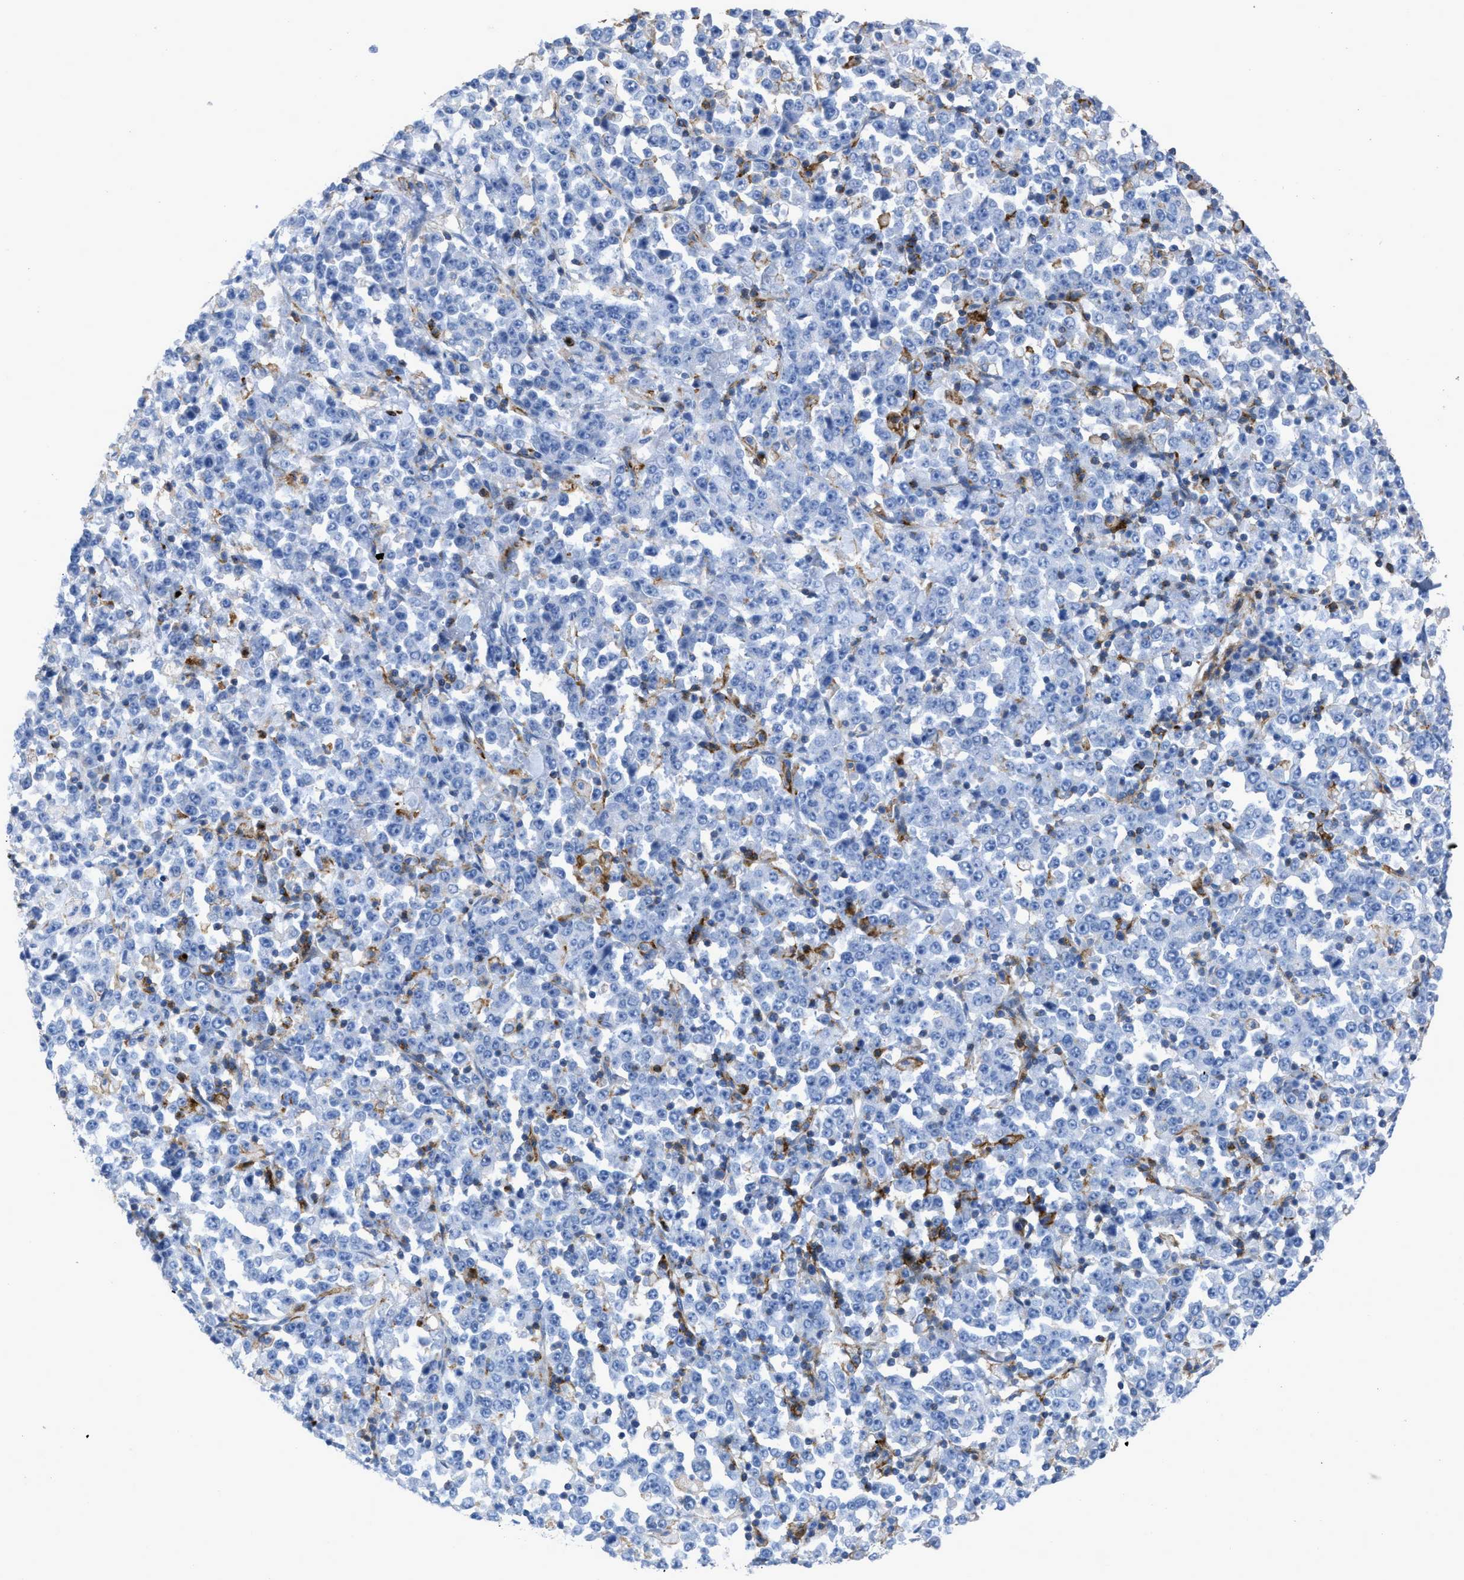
{"staining": {"intensity": "negative", "quantity": "none", "location": "none"}, "tissue": "stomach cancer", "cell_type": "Tumor cells", "image_type": "cancer", "snomed": [{"axis": "morphology", "description": "Normal tissue, NOS"}, {"axis": "morphology", "description": "Adenocarcinoma, NOS"}, {"axis": "topography", "description": "Stomach, upper"}, {"axis": "topography", "description": "Stomach"}], "caption": "Tumor cells are negative for brown protein staining in stomach cancer (adenocarcinoma).", "gene": "PRMT2", "patient": {"sex": "male", "age": 59}}